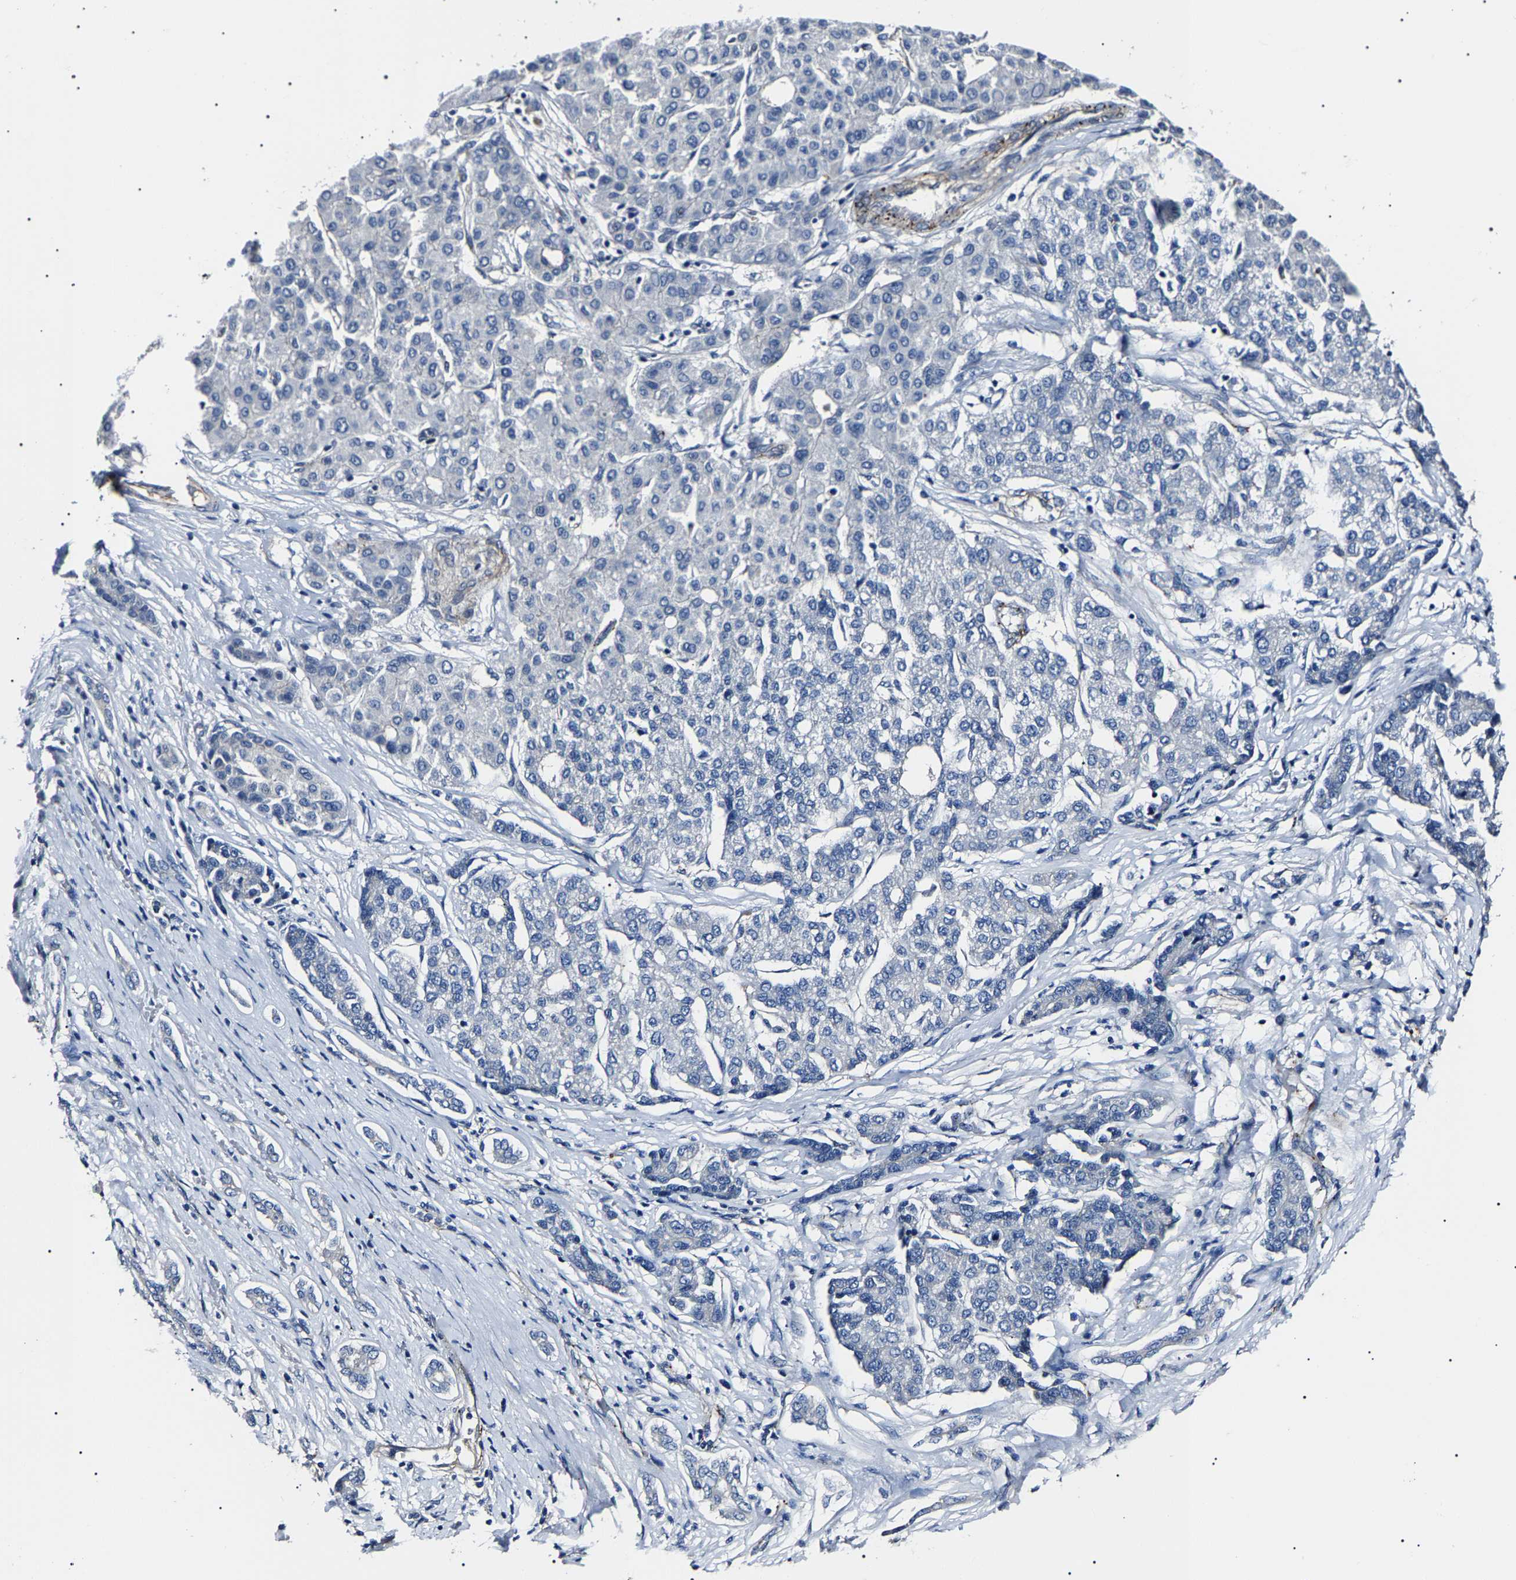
{"staining": {"intensity": "negative", "quantity": "none", "location": "none"}, "tissue": "liver cancer", "cell_type": "Tumor cells", "image_type": "cancer", "snomed": [{"axis": "morphology", "description": "Carcinoma, Hepatocellular, NOS"}, {"axis": "topography", "description": "Liver"}], "caption": "Human liver cancer stained for a protein using immunohistochemistry demonstrates no expression in tumor cells.", "gene": "KLHL42", "patient": {"sex": "male", "age": 65}}